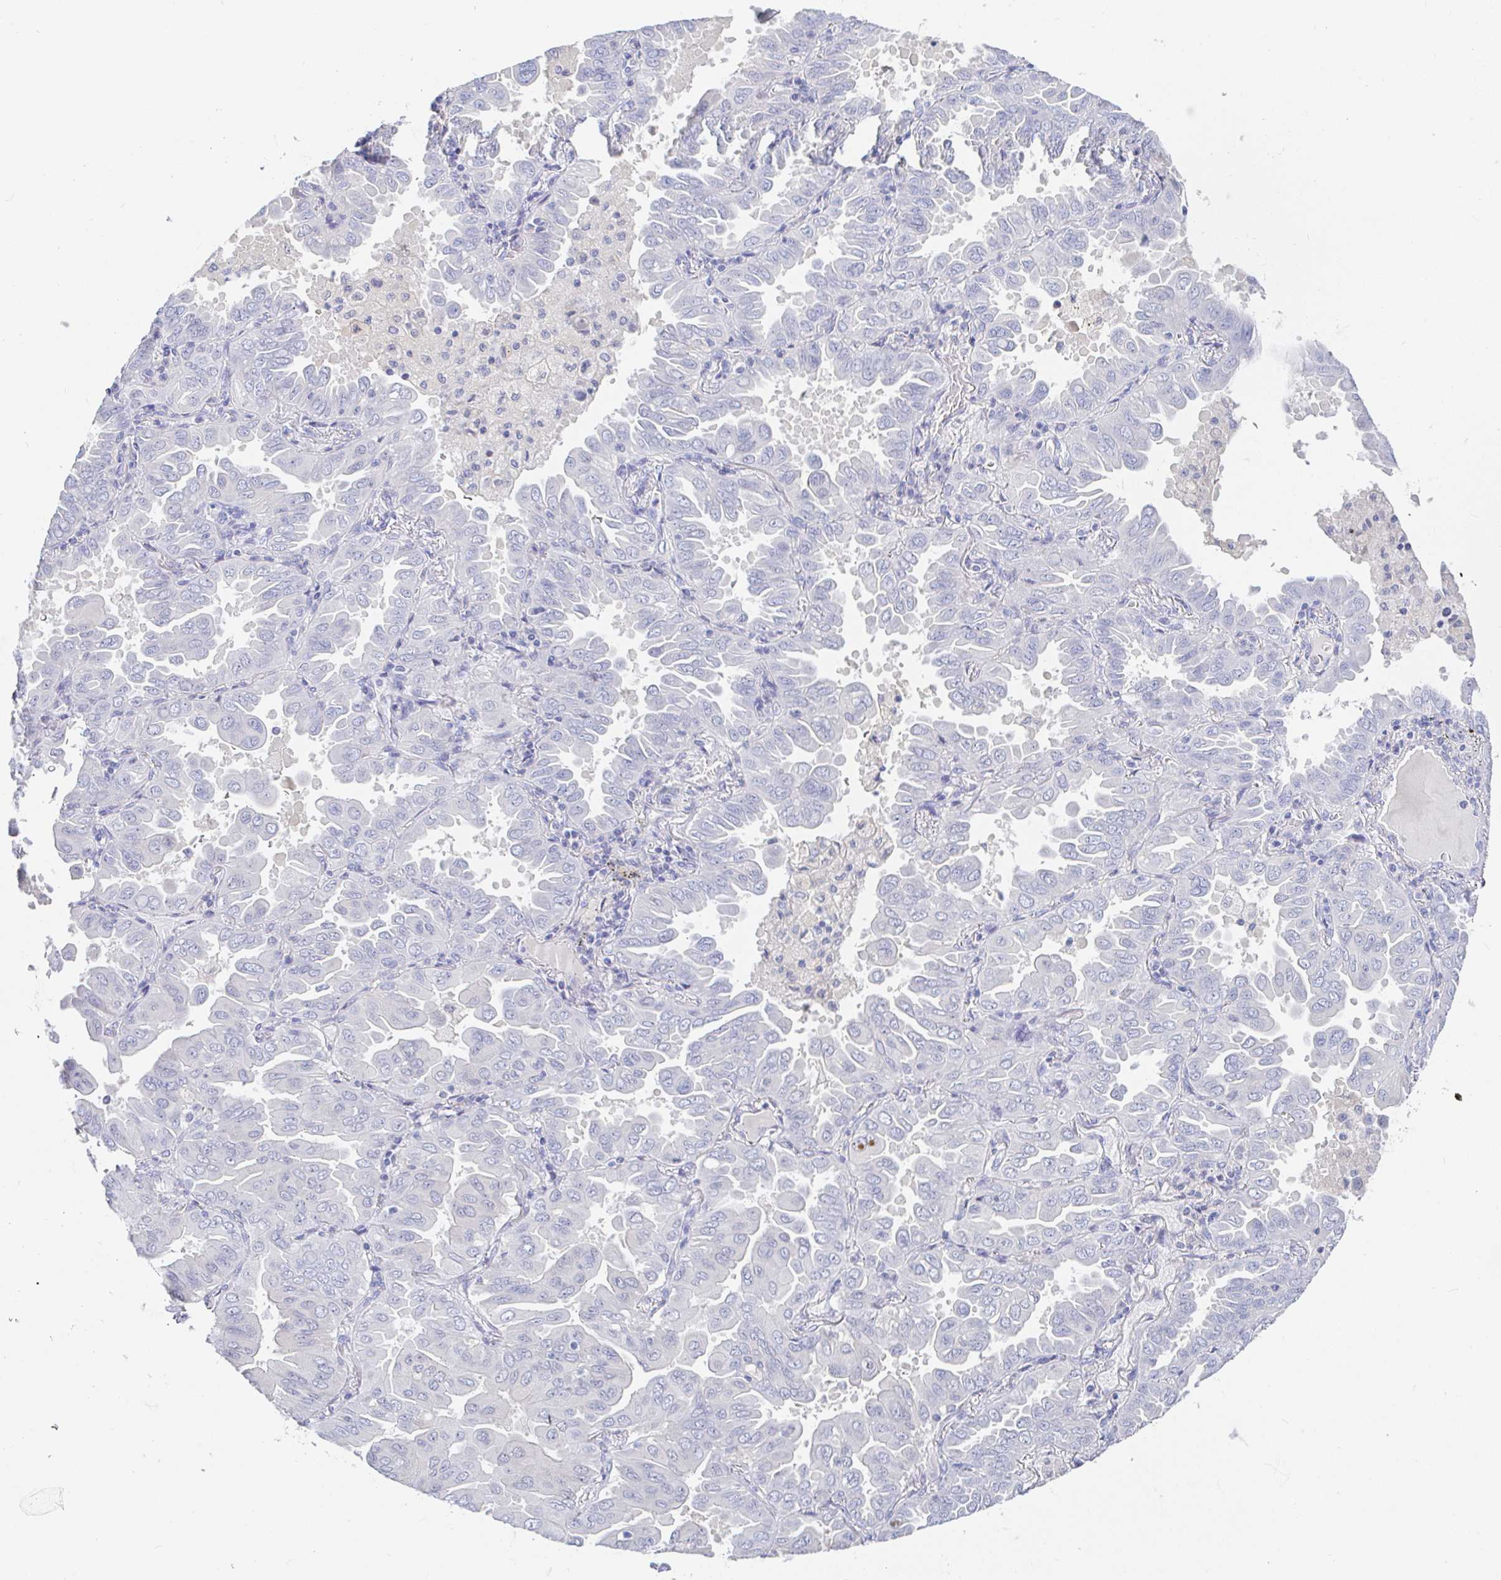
{"staining": {"intensity": "negative", "quantity": "none", "location": "none"}, "tissue": "lung cancer", "cell_type": "Tumor cells", "image_type": "cancer", "snomed": [{"axis": "morphology", "description": "Adenocarcinoma, NOS"}, {"axis": "topography", "description": "Lung"}], "caption": "DAB immunohistochemical staining of human adenocarcinoma (lung) reveals no significant expression in tumor cells.", "gene": "PDE6B", "patient": {"sex": "male", "age": 64}}